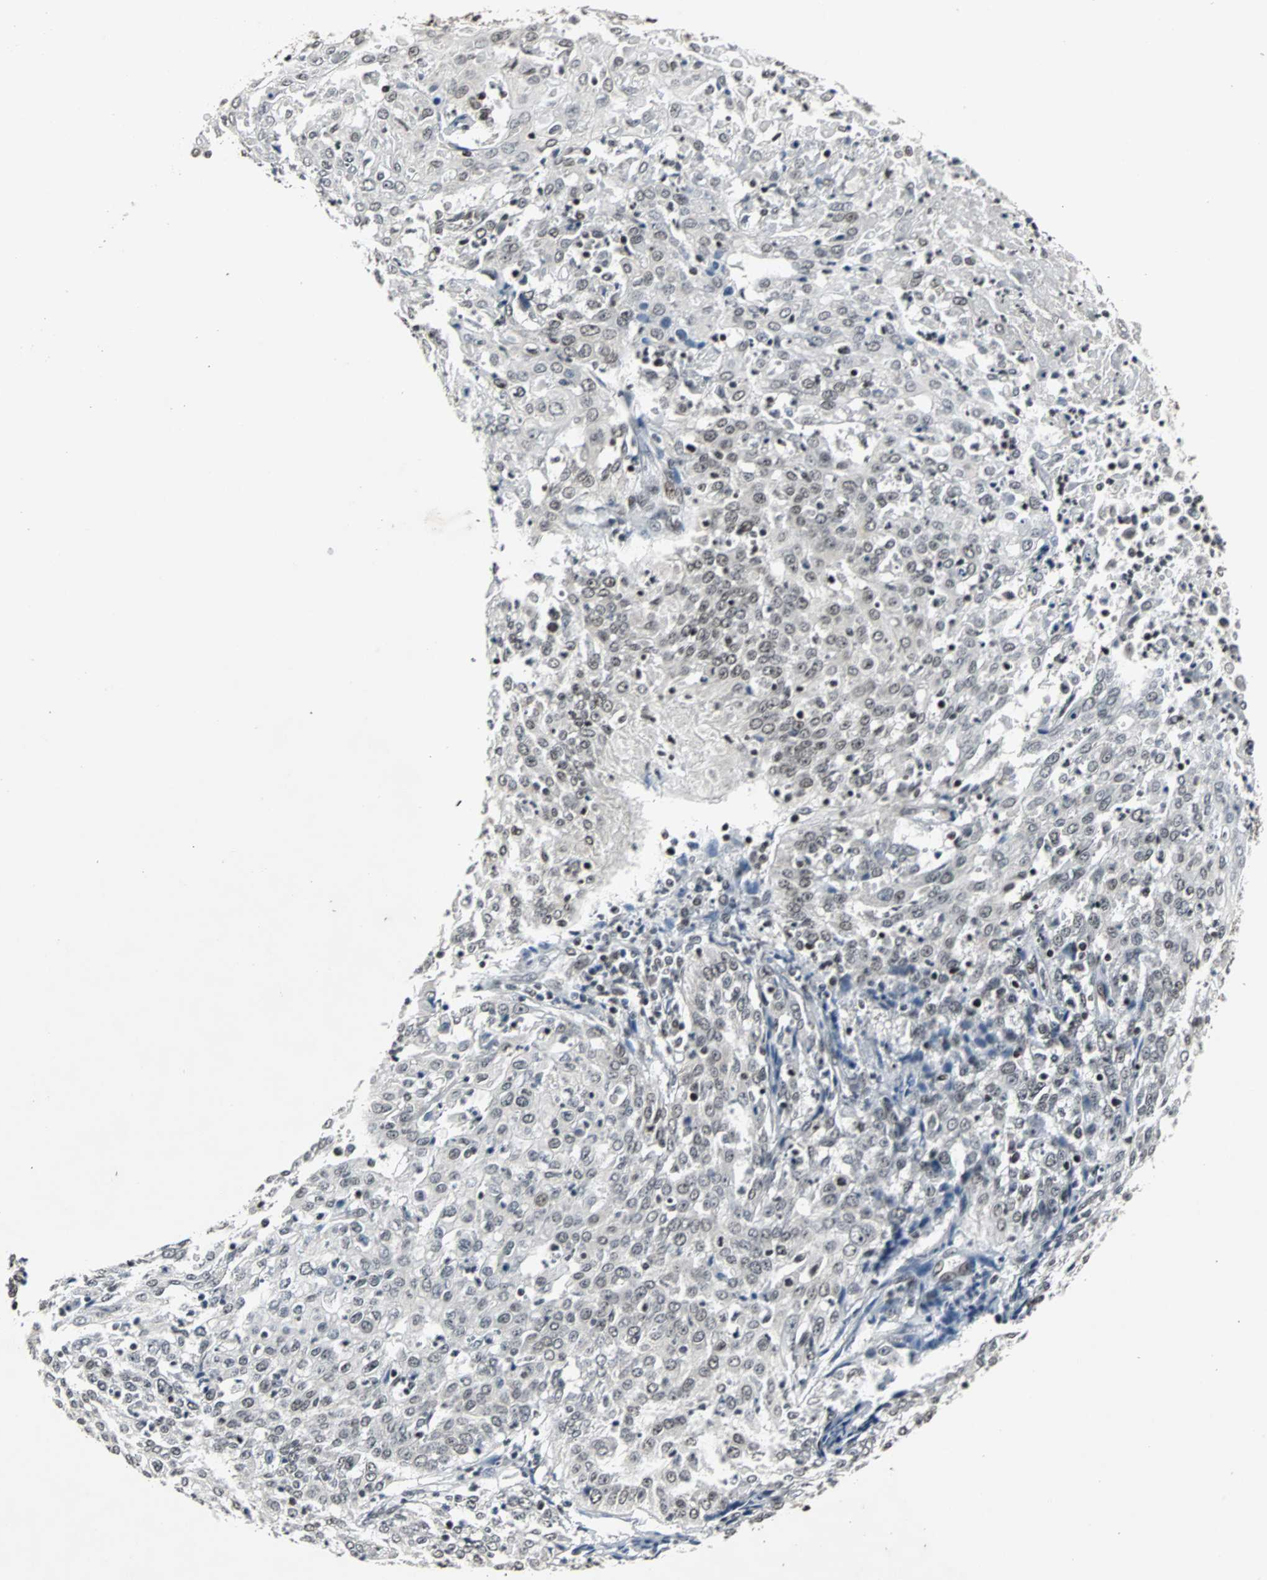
{"staining": {"intensity": "weak", "quantity": "25%-75%", "location": "nuclear"}, "tissue": "cervical cancer", "cell_type": "Tumor cells", "image_type": "cancer", "snomed": [{"axis": "morphology", "description": "Squamous cell carcinoma, NOS"}, {"axis": "topography", "description": "Cervix"}], "caption": "Cervical cancer (squamous cell carcinoma) tissue shows weak nuclear expression in approximately 25%-75% of tumor cells, visualized by immunohistochemistry.", "gene": "PNKP", "patient": {"sex": "female", "age": 39}}